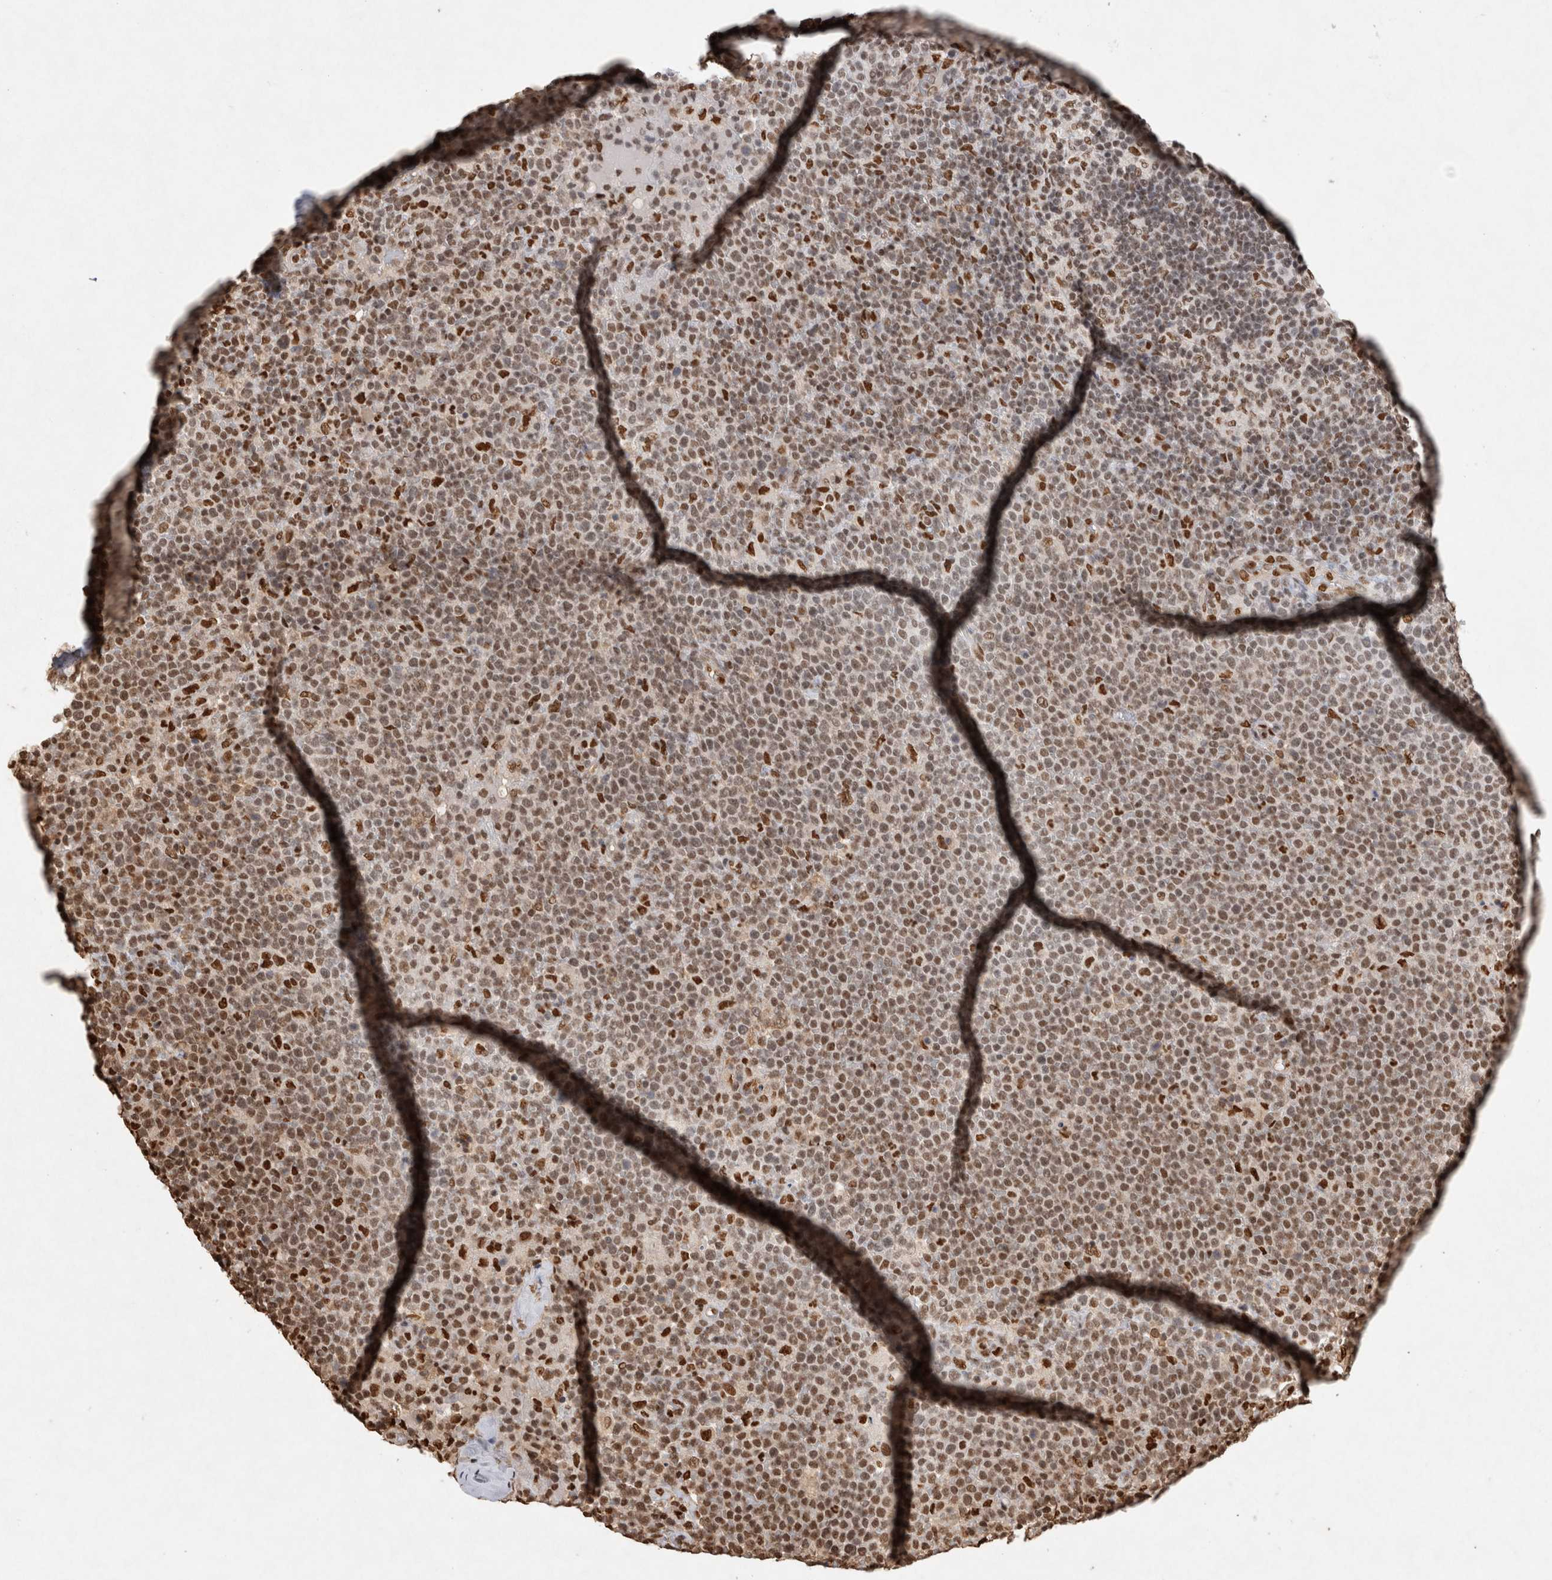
{"staining": {"intensity": "moderate", "quantity": "25%-75%", "location": "nuclear"}, "tissue": "lymphoma", "cell_type": "Tumor cells", "image_type": "cancer", "snomed": [{"axis": "morphology", "description": "Malignant lymphoma, non-Hodgkin's type, High grade"}, {"axis": "topography", "description": "Lymph node"}], "caption": "IHC (DAB) staining of human lymphoma demonstrates moderate nuclear protein staining in approximately 25%-75% of tumor cells.", "gene": "HDGF", "patient": {"sex": "male", "age": 61}}